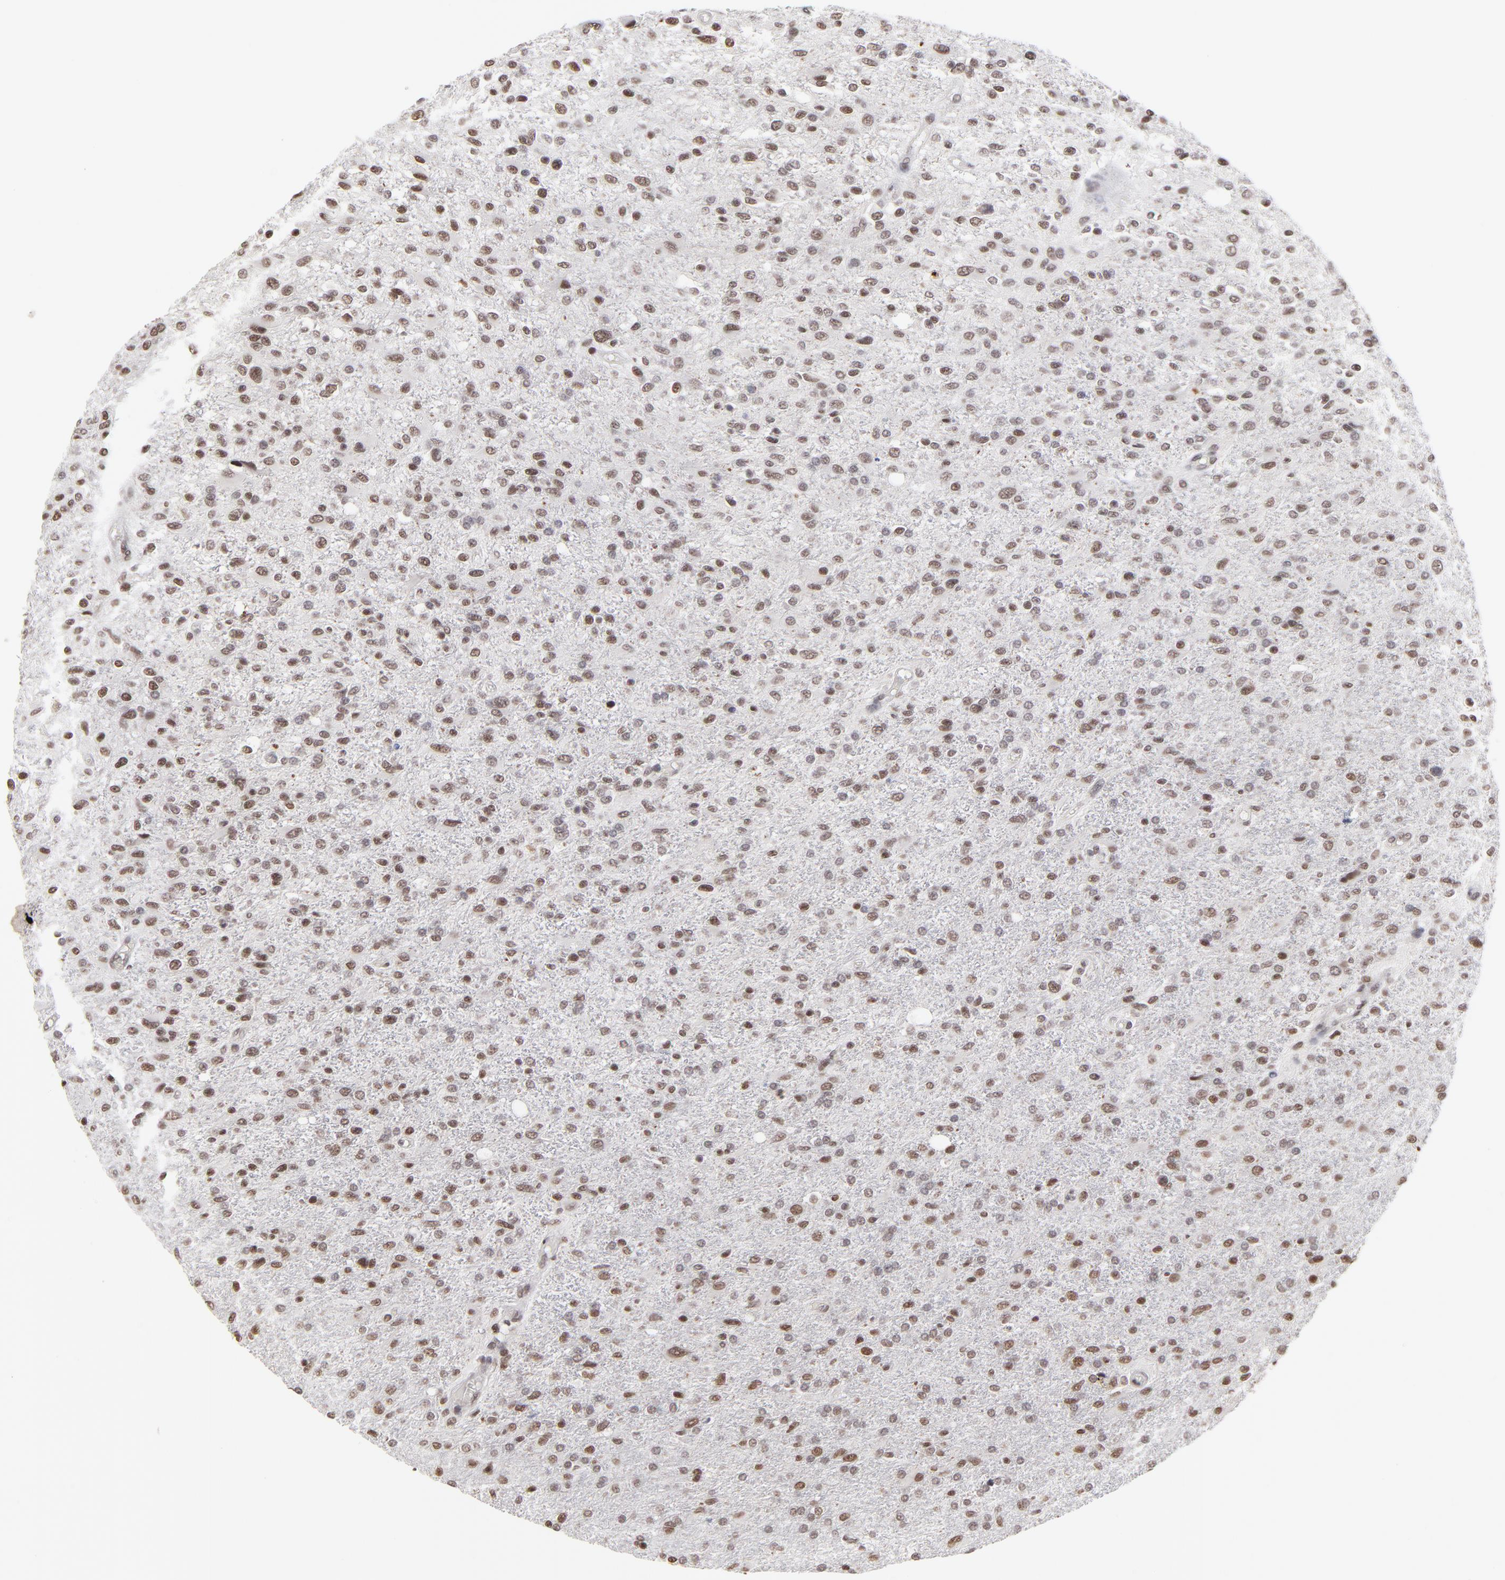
{"staining": {"intensity": "strong", "quantity": "25%-75%", "location": "nuclear"}, "tissue": "glioma", "cell_type": "Tumor cells", "image_type": "cancer", "snomed": [{"axis": "morphology", "description": "Glioma, malignant, High grade"}, {"axis": "topography", "description": "Cerebral cortex"}], "caption": "A high amount of strong nuclear staining is seen in about 25%-75% of tumor cells in malignant glioma (high-grade) tissue.", "gene": "ZNF3", "patient": {"sex": "male", "age": 76}}